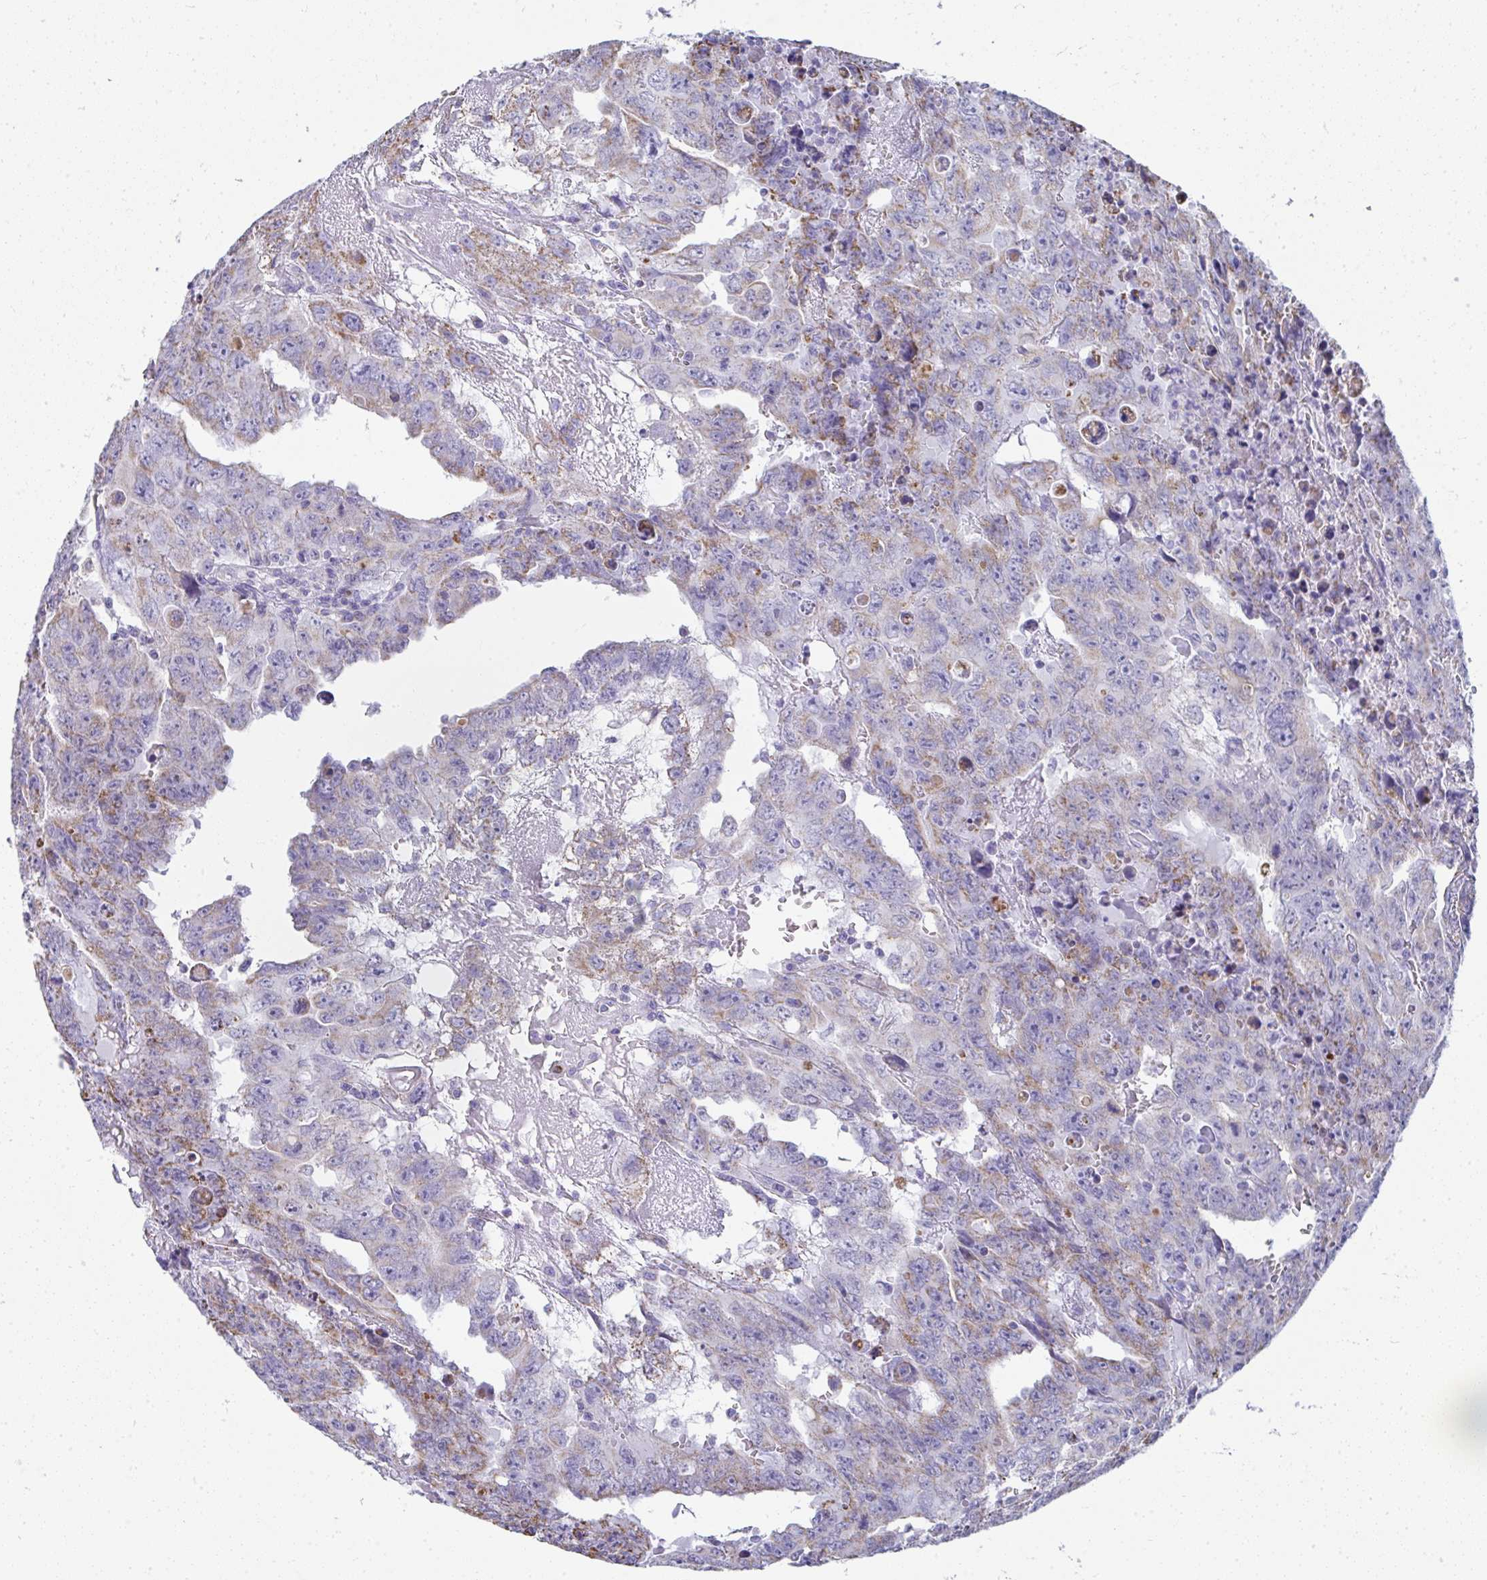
{"staining": {"intensity": "moderate", "quantity": "25%-75%", "location": "cytoplasmic/membranous"}, "tissue": "testis cancer", "cell_type": "Tumor cells", "image_type": "cancer", "snomed": [{"axis": "morphology", "description": "Carcinoma, Embryonal, NOS"}, {"axis": "topography", "description": "Testis"}], "caption": "High-power microscopy captured an IHC micrograph of testis cancer (embryonal carcinoma), revealing moderate cytoplasmic/membranous positivity in about 25%-75% of tumor cells.", "gene": "SLC6A1", "patient": {"sex": "male", "age": 24}}